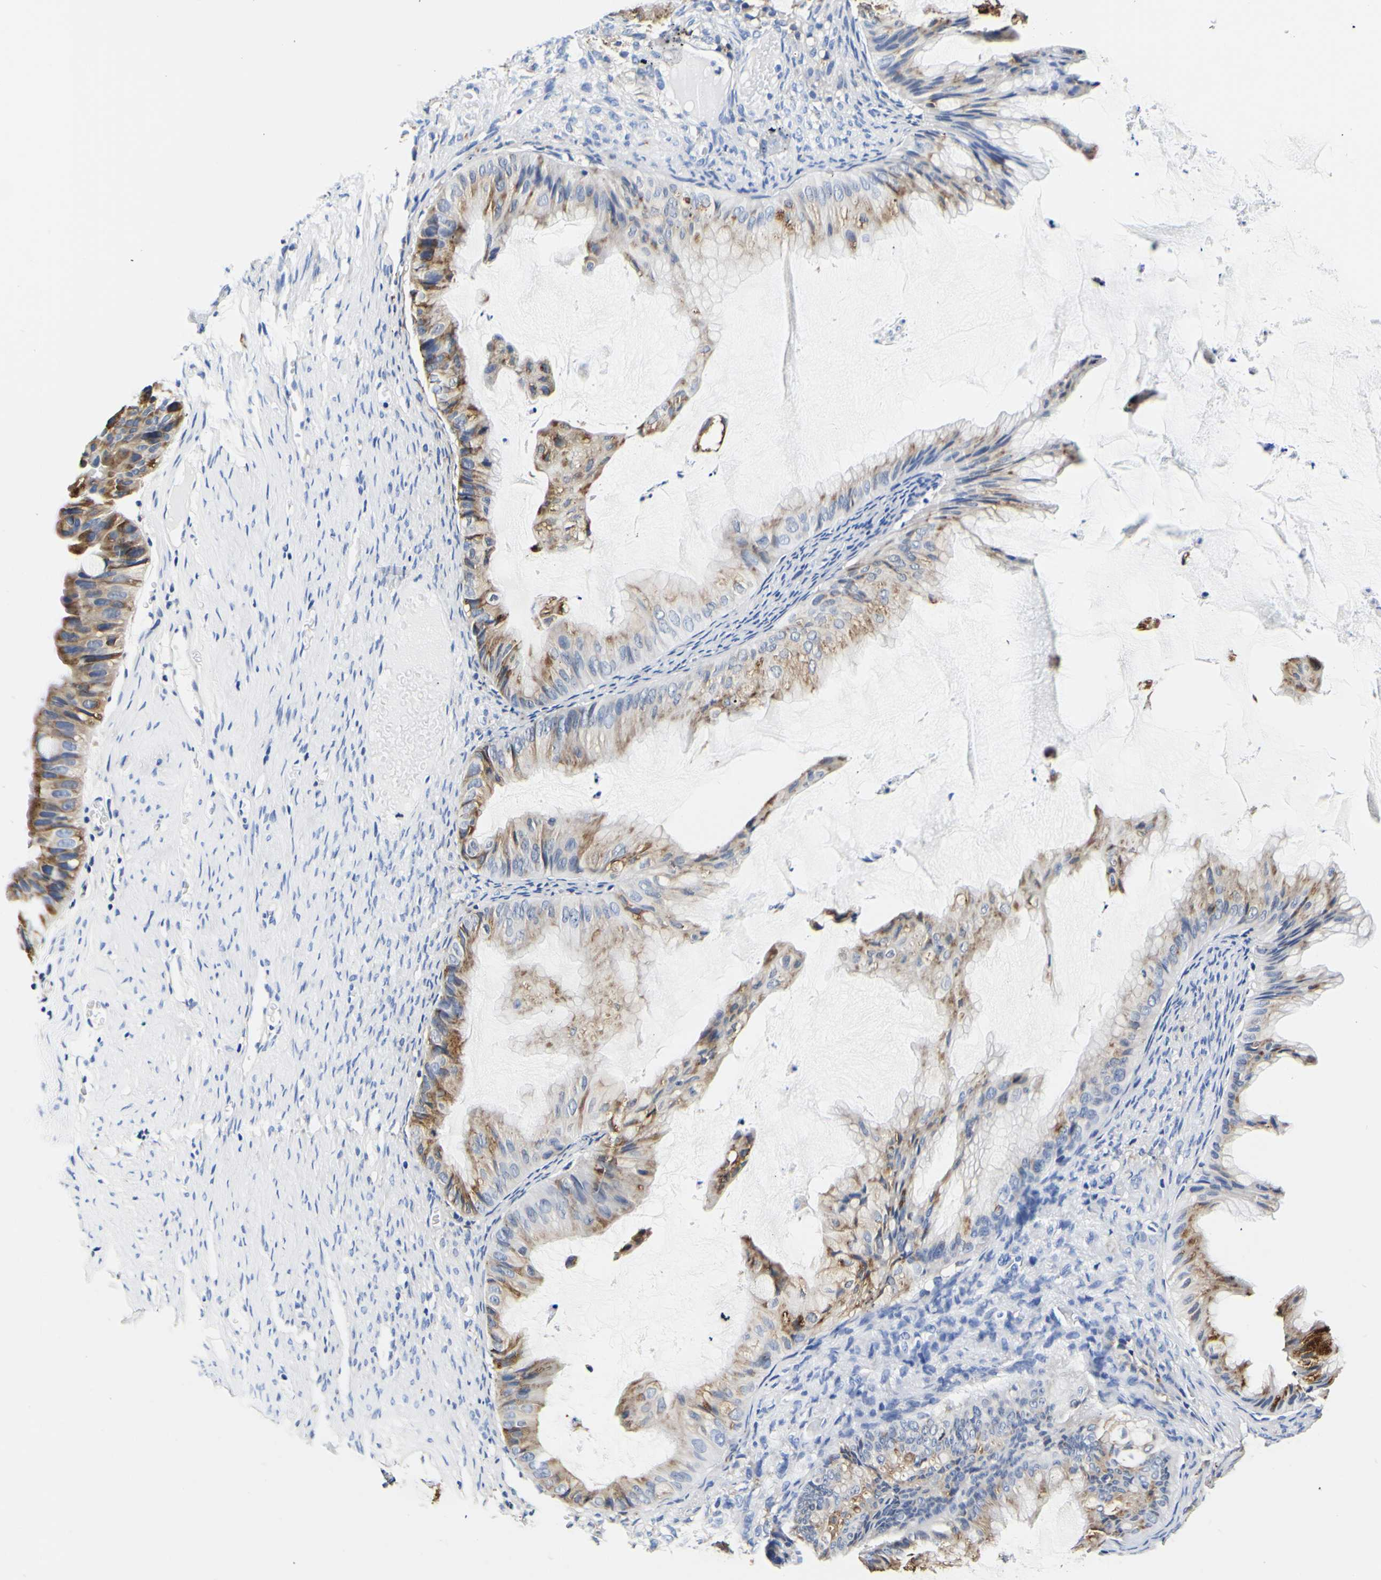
{"staining": {"intensity": "moderate", "quantity": "<25%", "location": "cytoplasmic/membranous"}, "tissue": "ovarian cancer", "cell_type": "Tumor cells", "image_type": "cancer", "snomed": [{"axis": "morphology", "description": "Cystadenocarcinoma, mucinous, NOS"}, {"axis": "topography", "description": "Ovary"}], "caption": "Moderate cytoplasmic/membranous protein staining is identified in approximately <25% of tumor cells in ovarian mucinous cystadenocarcinoma.", "gene": "P4HB", "patient": {"sex": "female", "age": 61}}